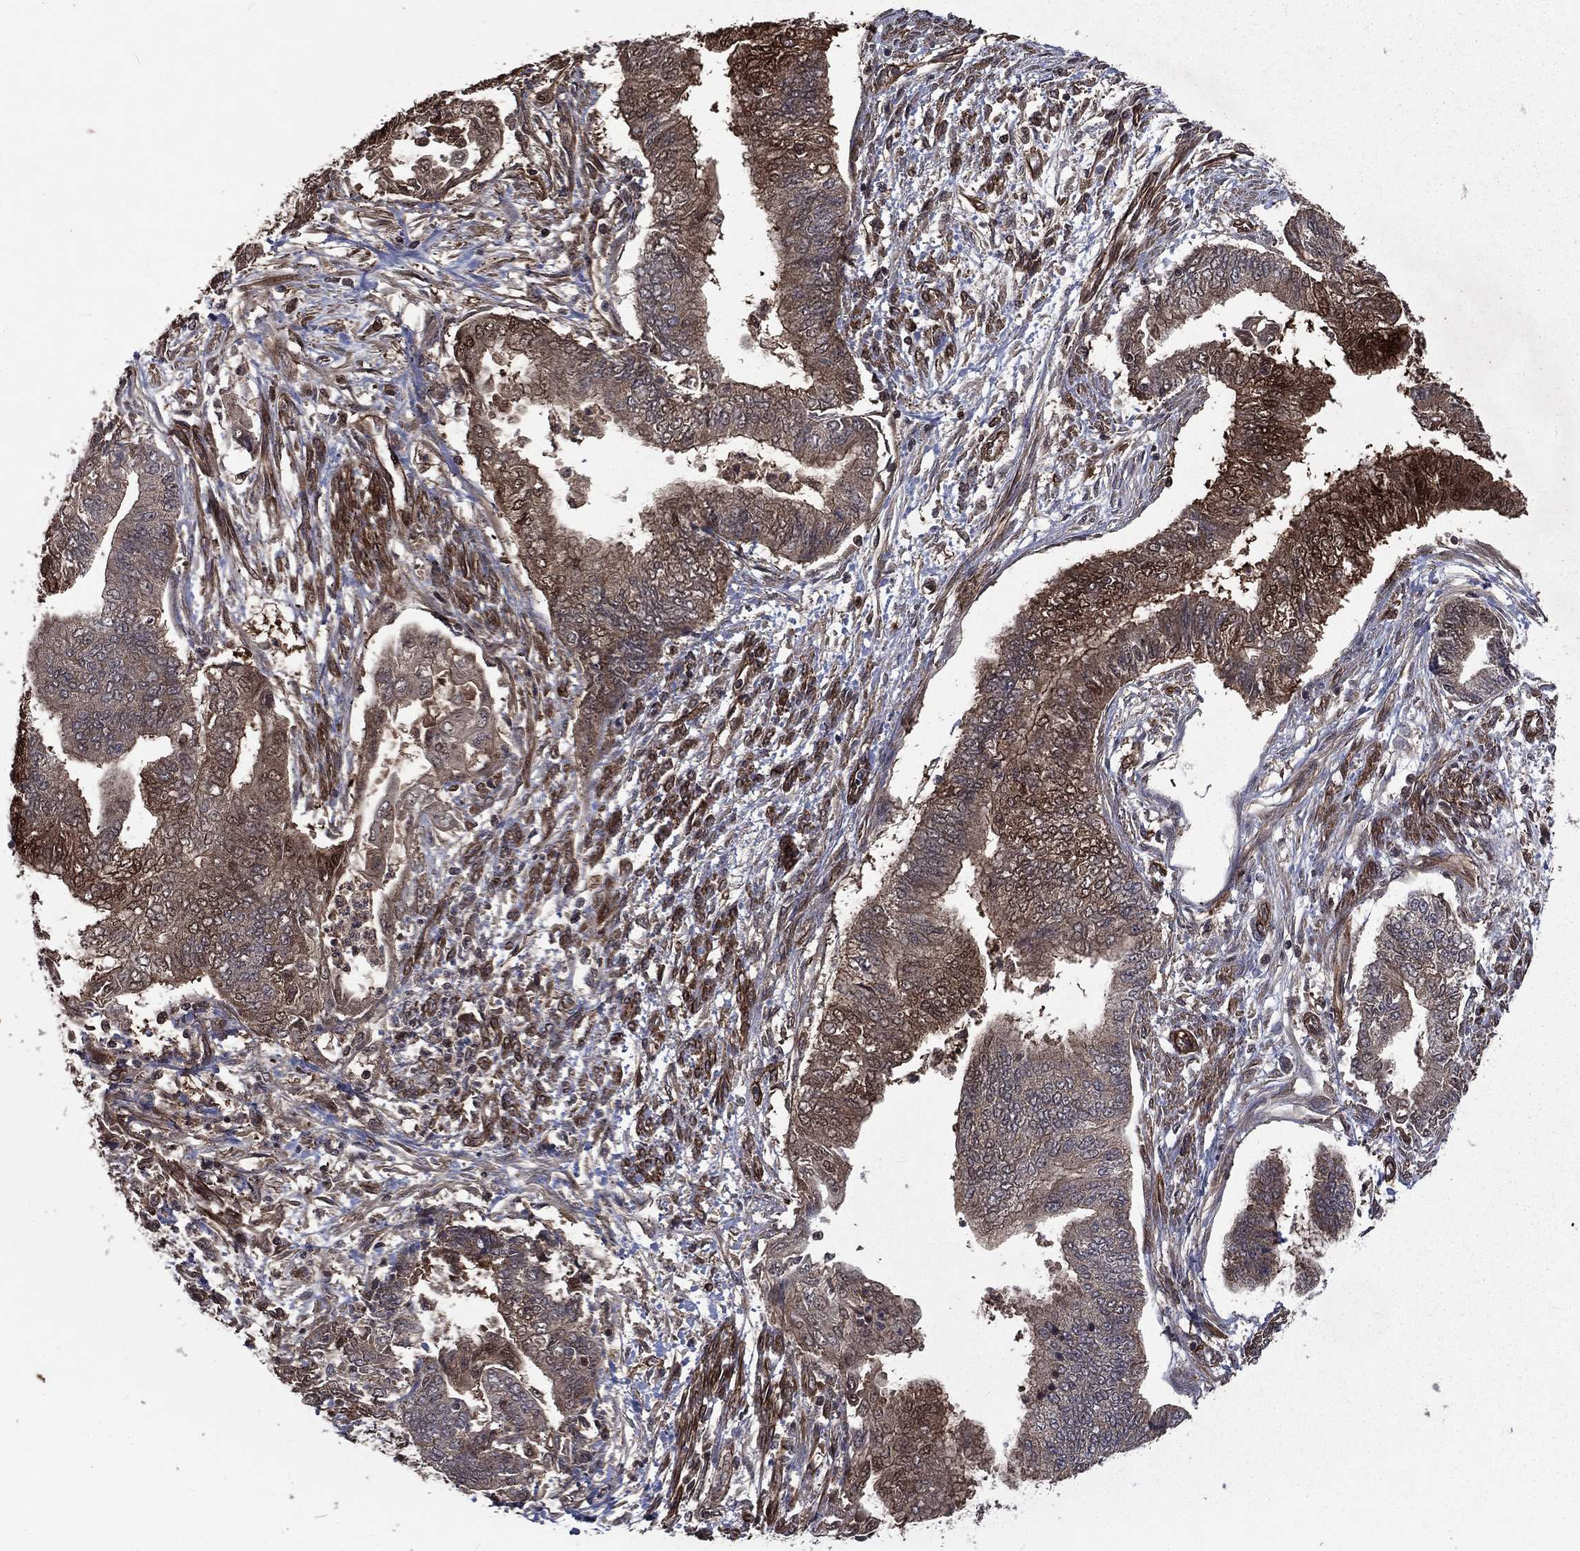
{"staining": {"intensity": "strong", "quantity": "<25%", "location": "cytoplasmic/membranous"}, "tissue": "endometrial cancer", "cell_type": "Tumor cells", "image_type": "cancer", "snomed": [{"axis": "morphology", "description": "Adenocarcinoma, NOS"}, {"axis": "topography", "description": "Endometrium"}], "caption": "IHC image of neoplastic tissue: adenocarcinoma (endometrial) stained using IHC shows medium levels of strong protein expression localized specifically in the cytoplasmic/membranous of tumor cells, appearing as a cytoplasmic/membranous brown color.", "gene": "FGD1", "patient": {"sex": "female", "age": 65}}